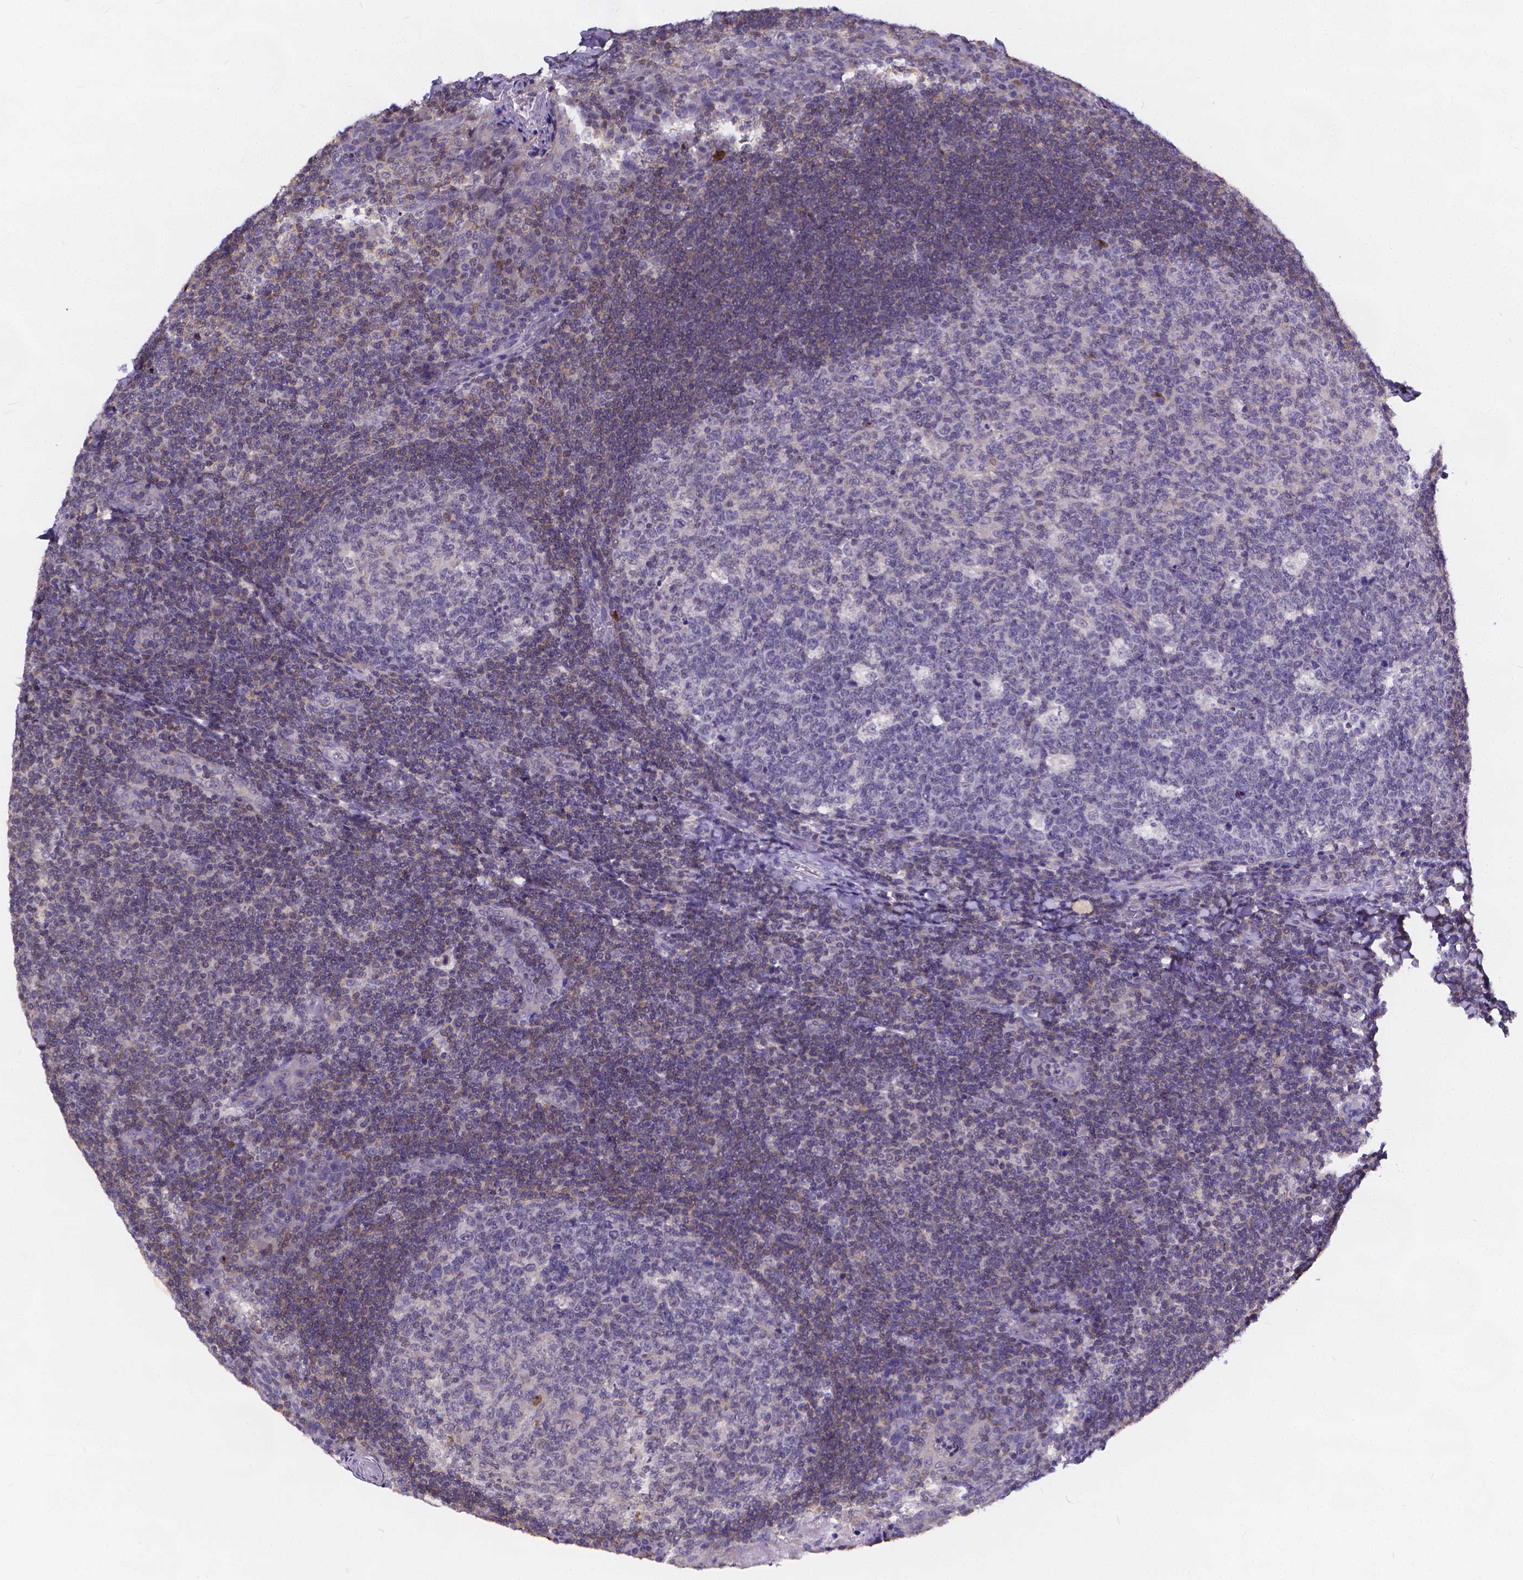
{"staining": {"intensity": "negative", "quantity": "none", "location": "none"}, "tissue": "tonsil", "cell_type": "Germinal center cells", "image_type": "normal", "snomed": [{"axis": "morphology", "description": "Normal tissue, NOS"}, {"axis": "topography", "description": "Tonsil"}], "caption": "Immunohistochemical staining of benign tonsil demonstrates no significant positivity in germinal center cells.", "gene": "GLRB", "patient": {"sex": "male", "age": 17}}